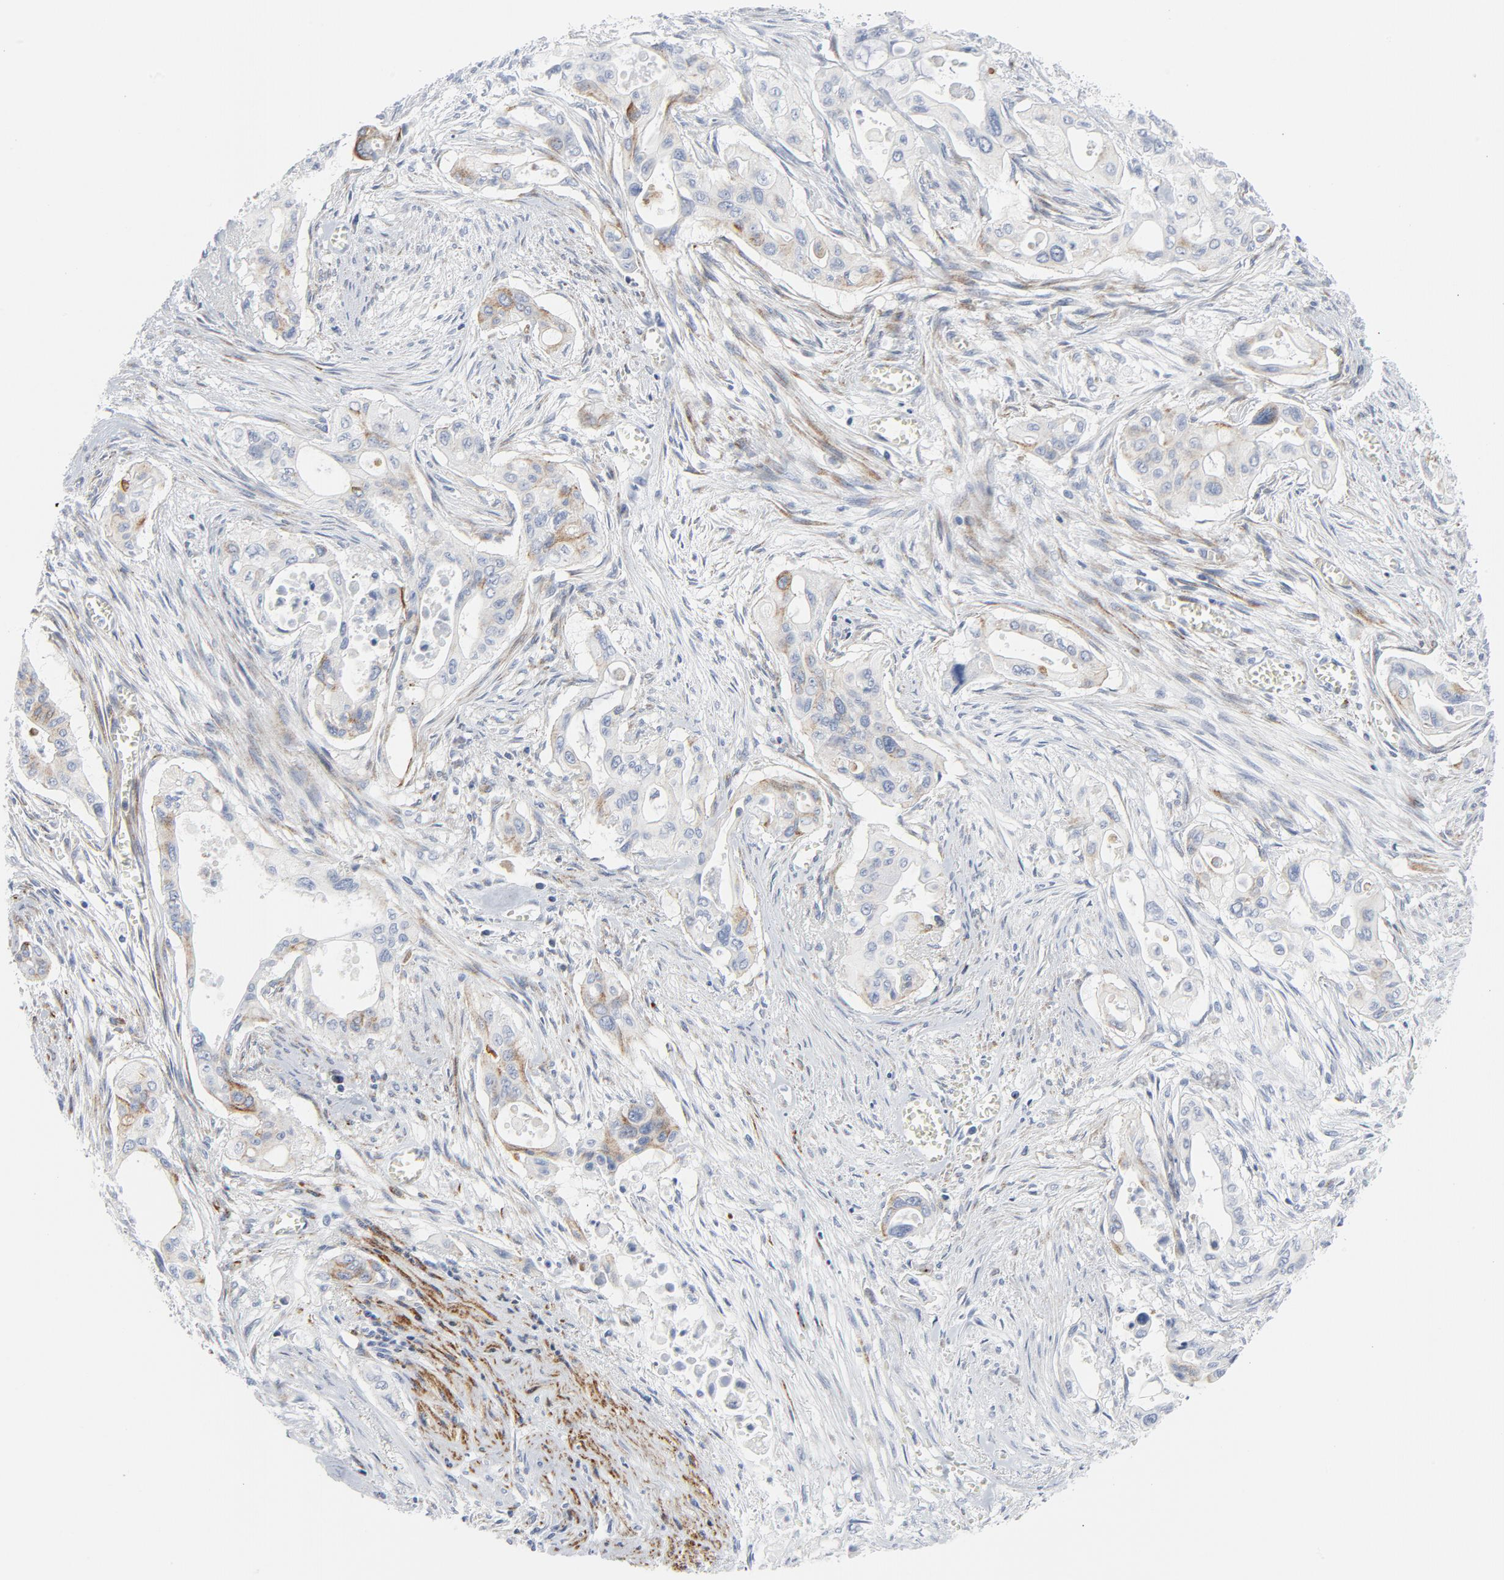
{"staining": {"intensity": "weak", "quantity": "<25%", "location": "cytoplasmic/membranous"}, "tissue": "pancreatic cancer", "cell_type": "Tumor cells", "image_type": "cancer", "snomed": [{"axis": "morphology", "description": "Adenocarcinoma, NOS"}, {"axis": "topography", "description": "Pancreas"}], "caption": "IHC histopathology image of pancreatic cancer (adenocarcinoma) stained for a protein (brown), which shows no expression in tumor cells.", "gene": "TUBB1", "patient": {"sex": "male", "age": 77}}